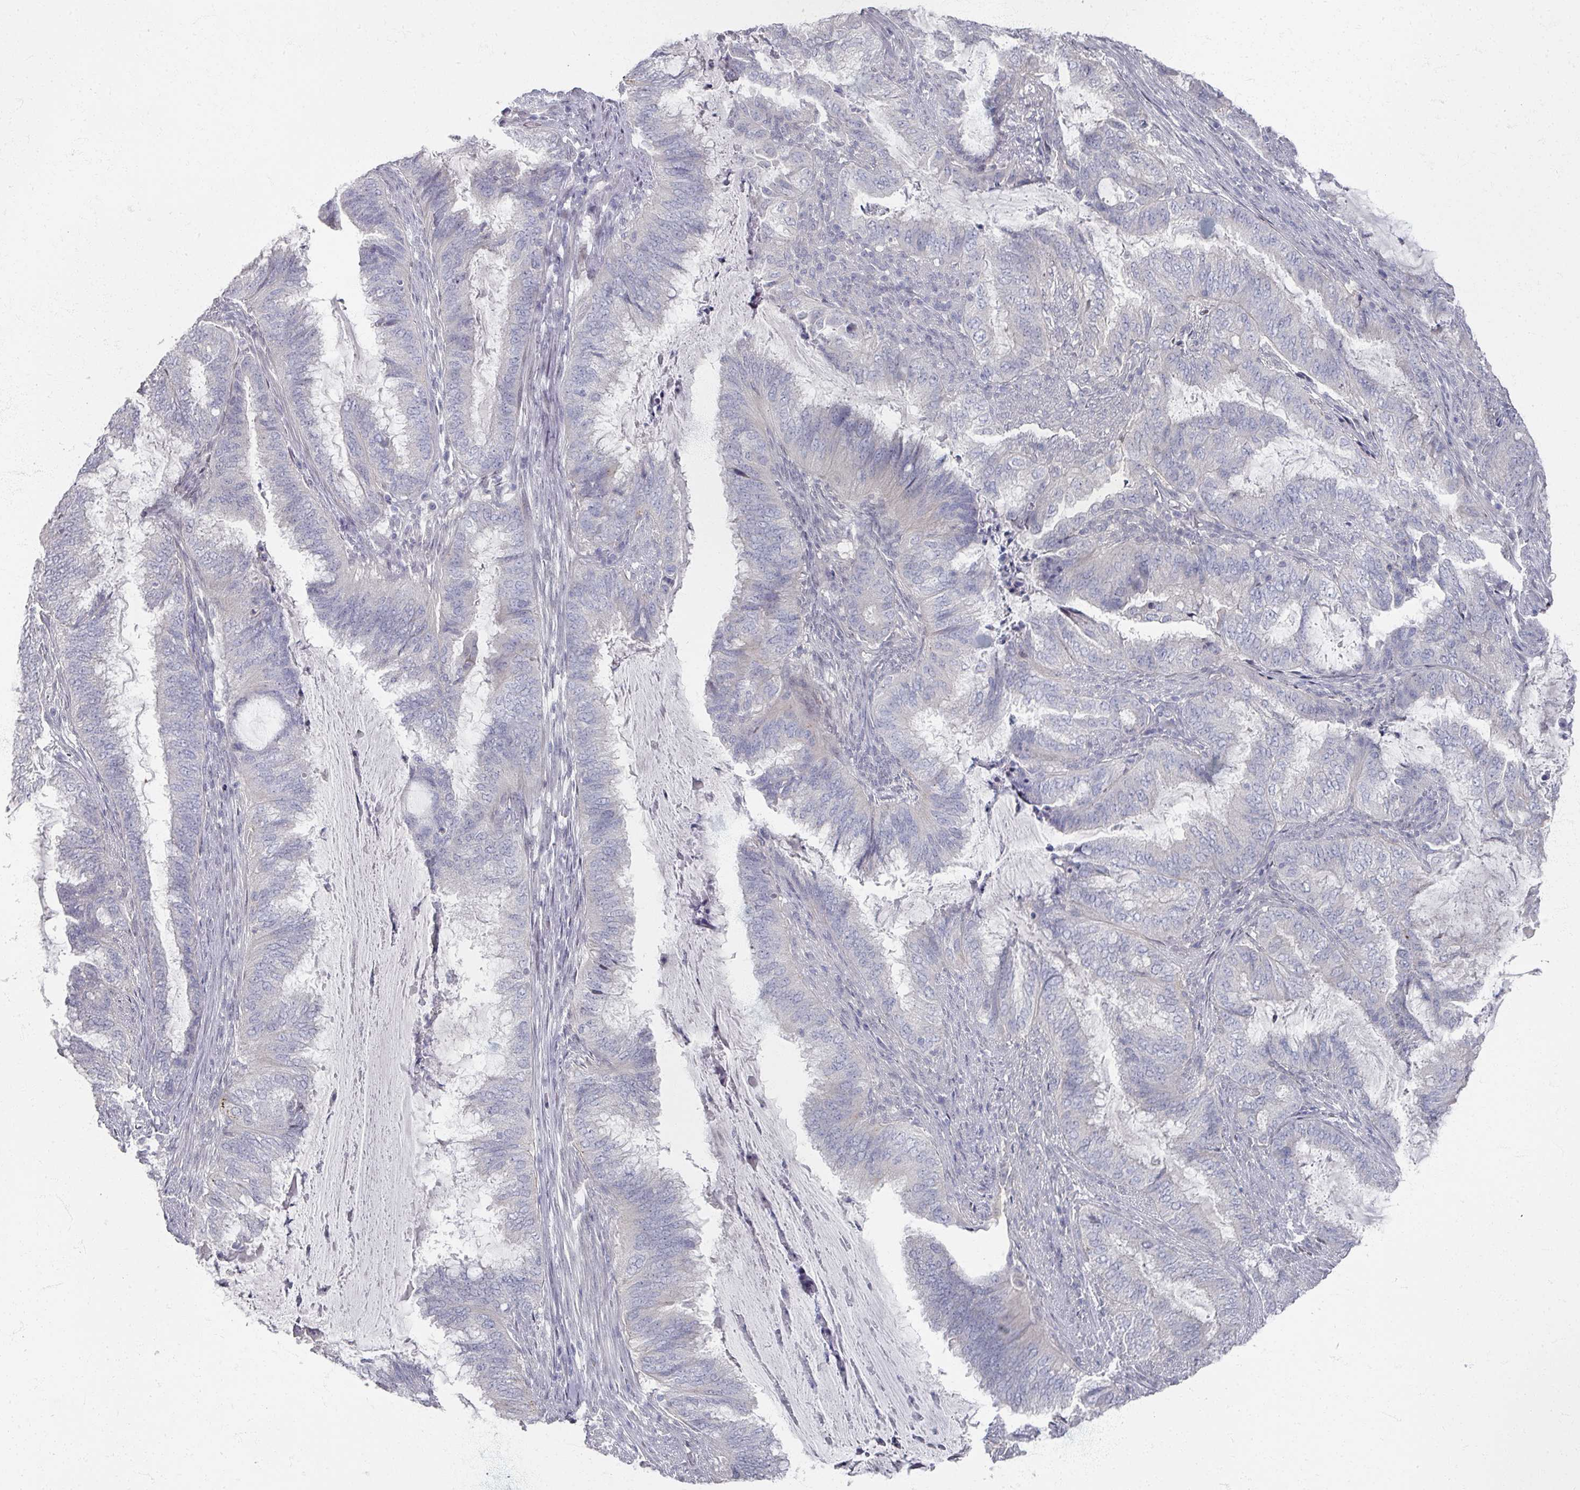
{"staining": {"intensity": "negative", "quantity": "none", "location": "none"}, "tissue": "endometrial cancer", "cell_type": "Tumor cells", "image_type": "cancer", "snomed": [{"axis": "morphology", "description": "Adenocarcinoma, NOS"}, {"axis": "topography", "description": "Endometrium"}], "caption": "DAB immunohistochemical staining of endometrial cancer (adenocarcinoma) demonstrates no significant expression in tumor cells.", "gene": "TTYH3", "patient": {"sex": "female", "age": 51}}